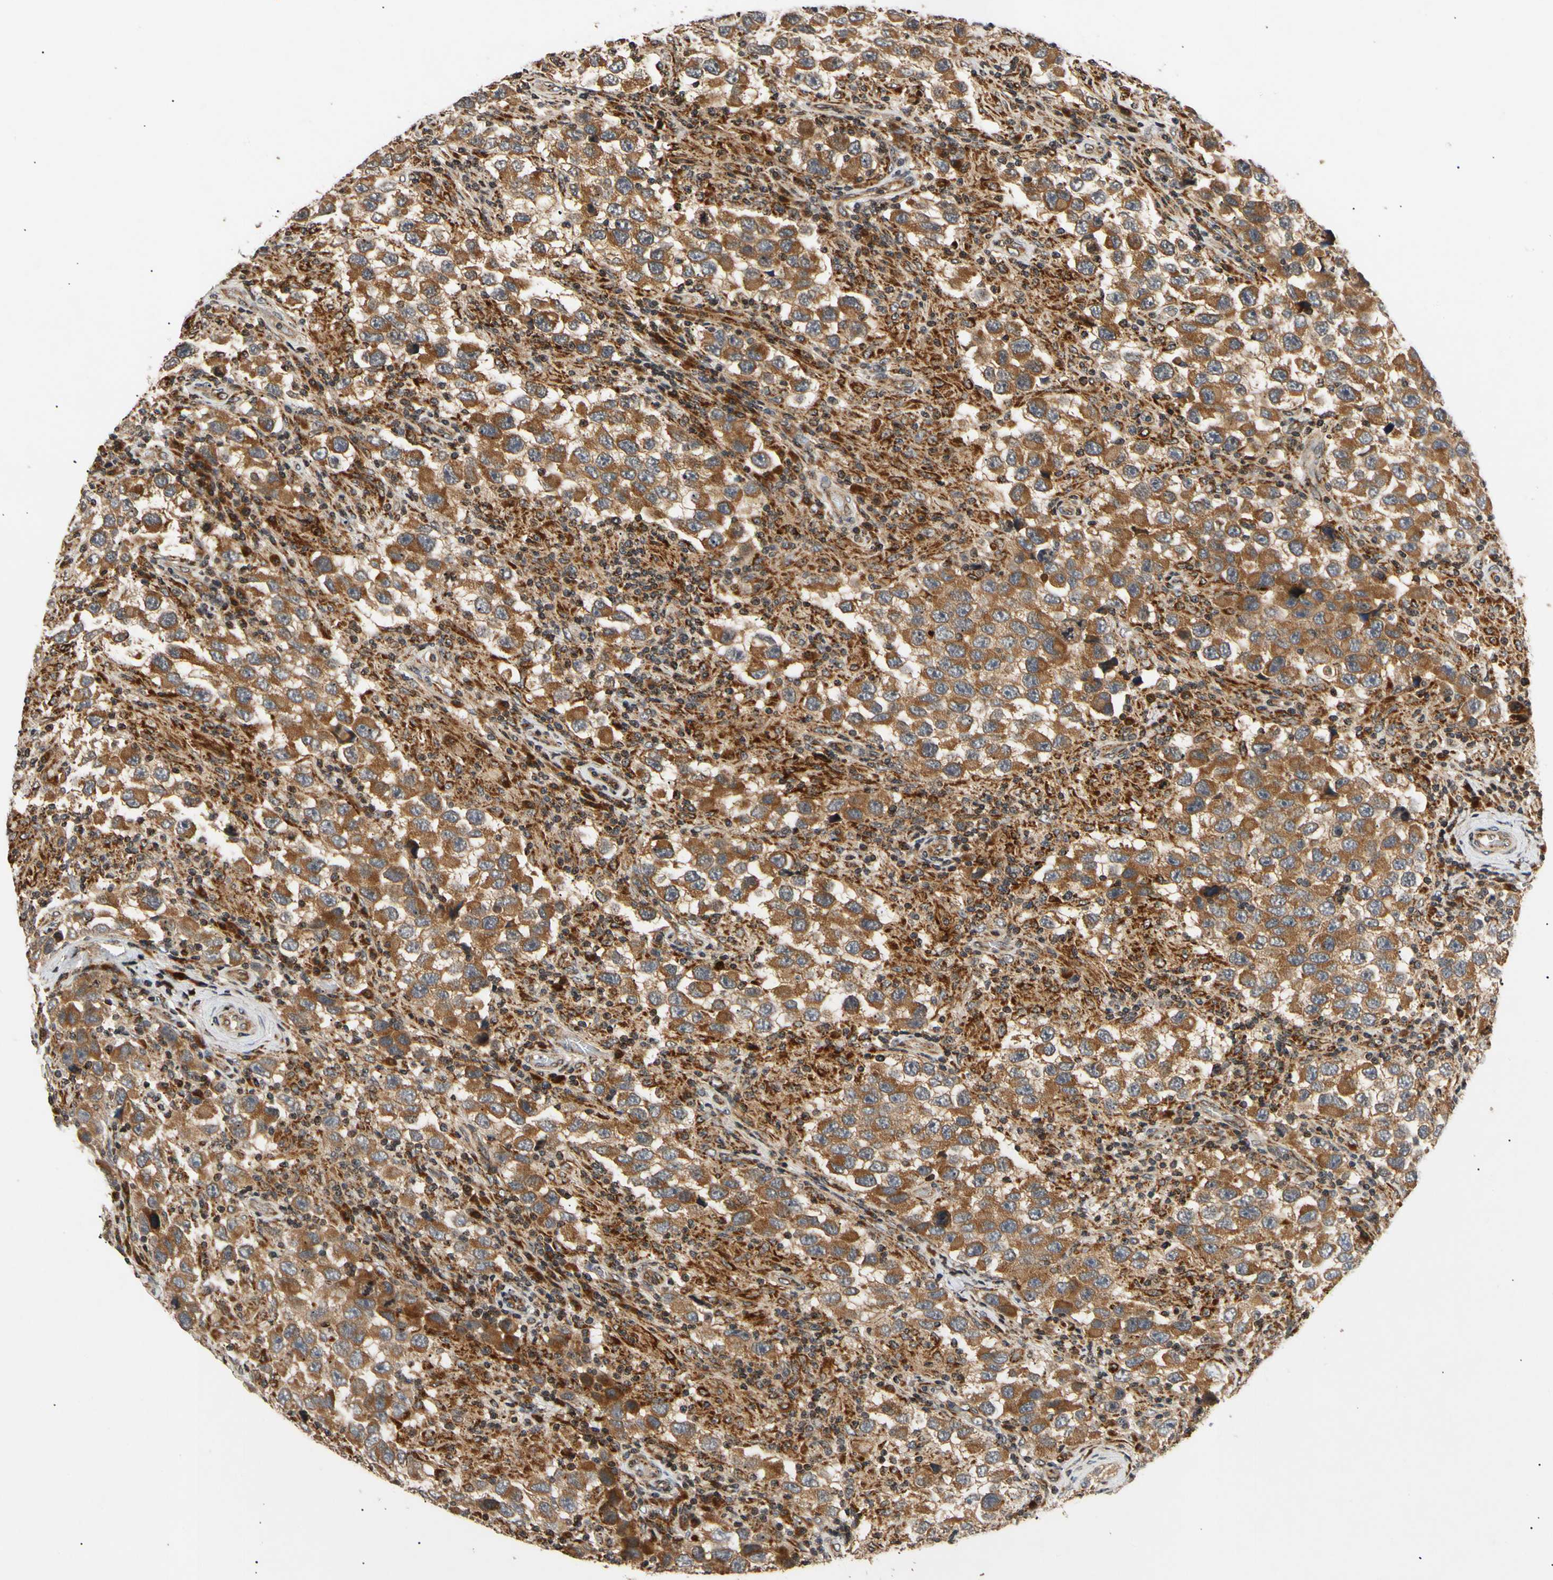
{"staining": {"intensity": "strong", "quantity": ">75%", "location": "cytoplasmic/membranous"}, "tissue": "testis cancer", "cell_type": "Tumor cells", "image_type": "cancer", "snomed": [{"axis": "morphology", "description": "Carcinoma, Embryonal, NOS"}, {"axis": "topography", "description": "Testis"}], "caption": "Protein staining of embryonal carcinoma (testis) tissue shows strong cytoplasmic/membranous positivity in about >75% of tumor cells.", "gene": "MRPS22", "patient": {"sex": "male", "age": 21}}